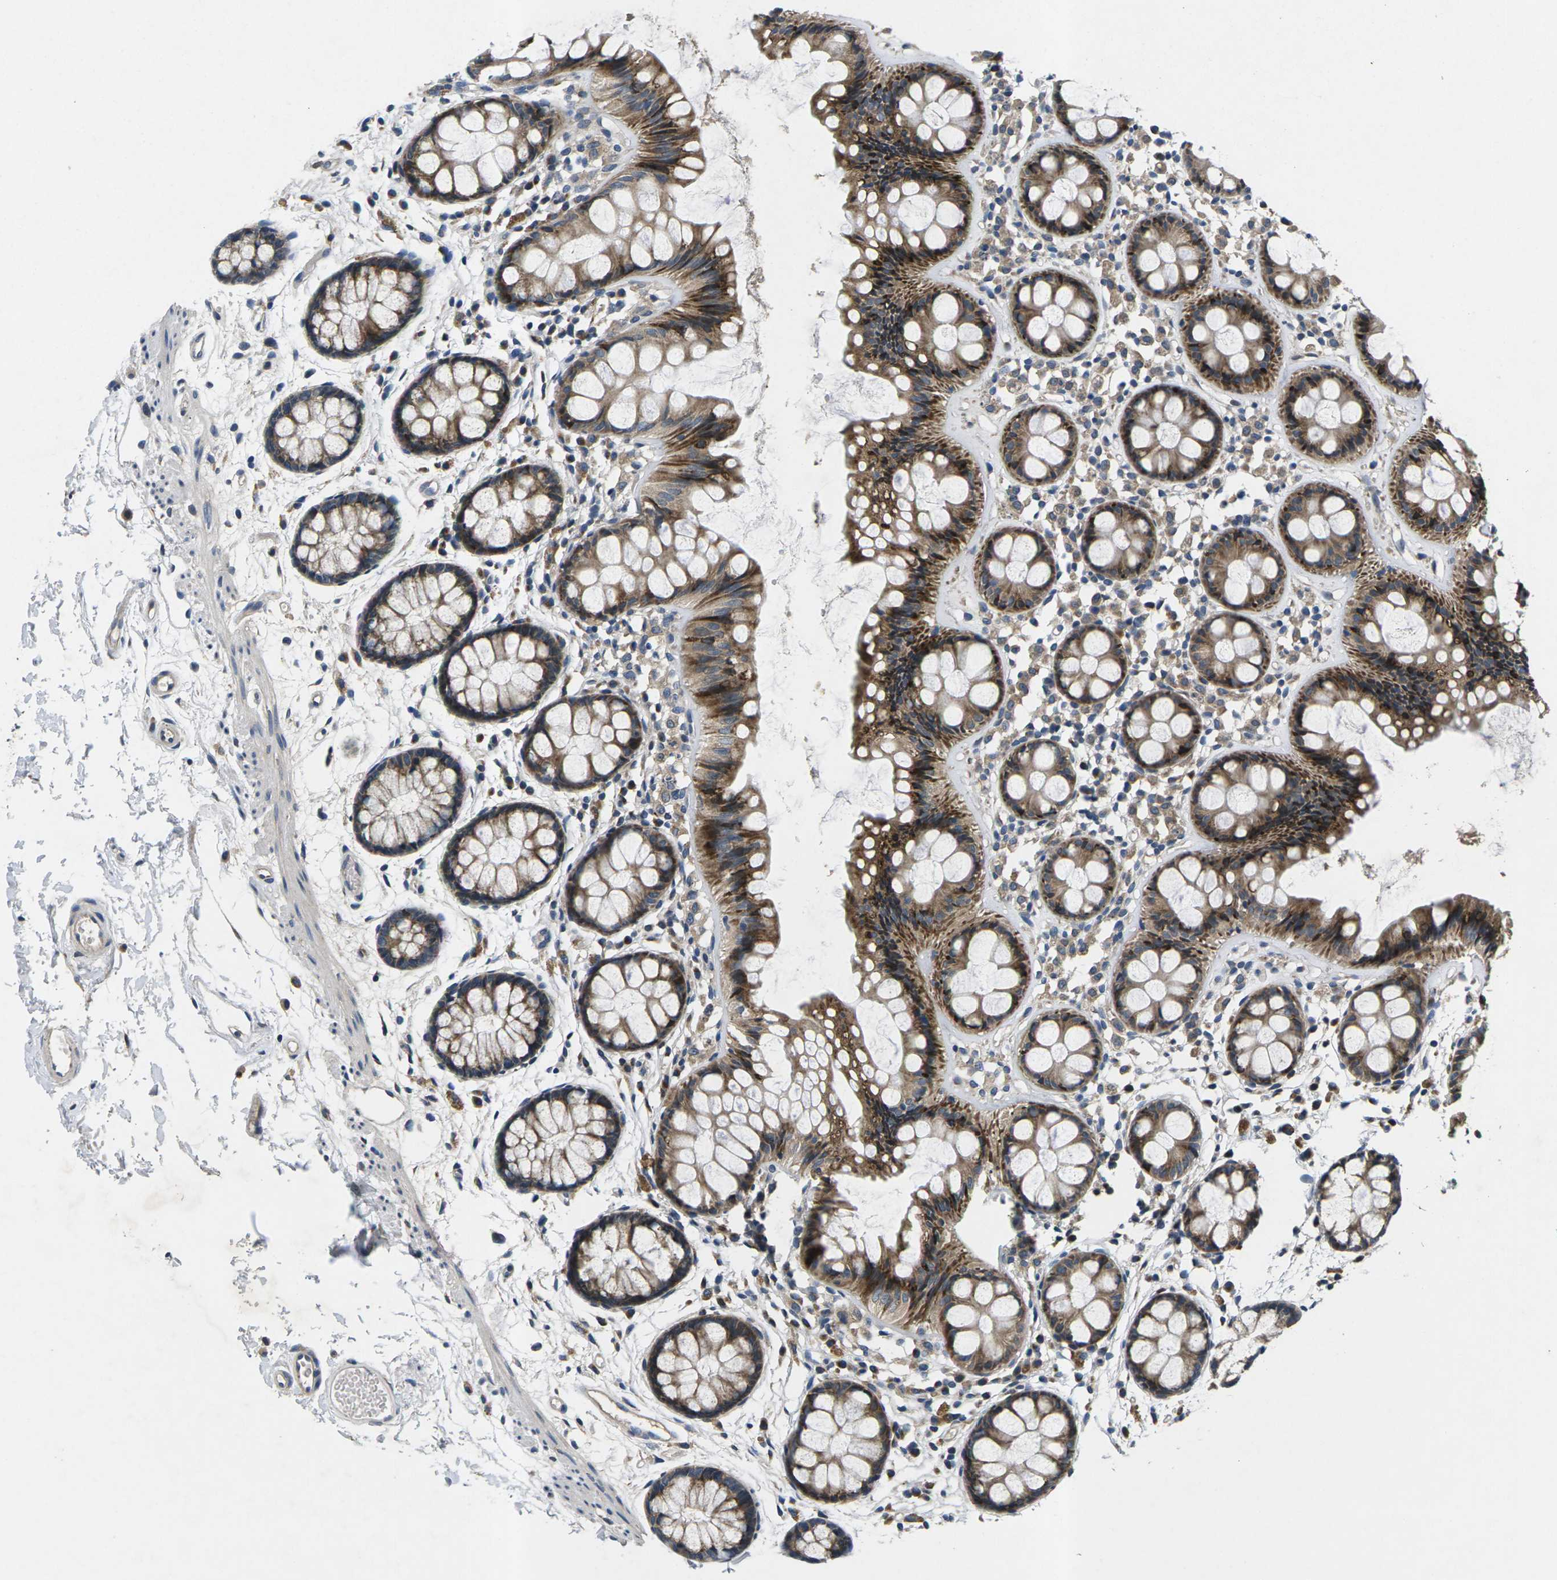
{"staining": {"intensity": "strong", "quantity": ">75%", "location": "cytoplasmic/membranous"}, "tissue": "rectum", "cell_type": "Glandular cells", "image_type": "normal", "snomed": [{"axis": "morphology", "description": "Normal tissue, NOS"}, {"axis": "topography", "description": "Rectum"}], "caption": "This is a photomicrograph of immunohistochemistry (IHC) staining of unremarkable rectum, which shows strong staining in the cytoplasmic/membranous of glandular cells.", "gene": "ERGIC3", "patient": {"sex": "female", "age": 66}}